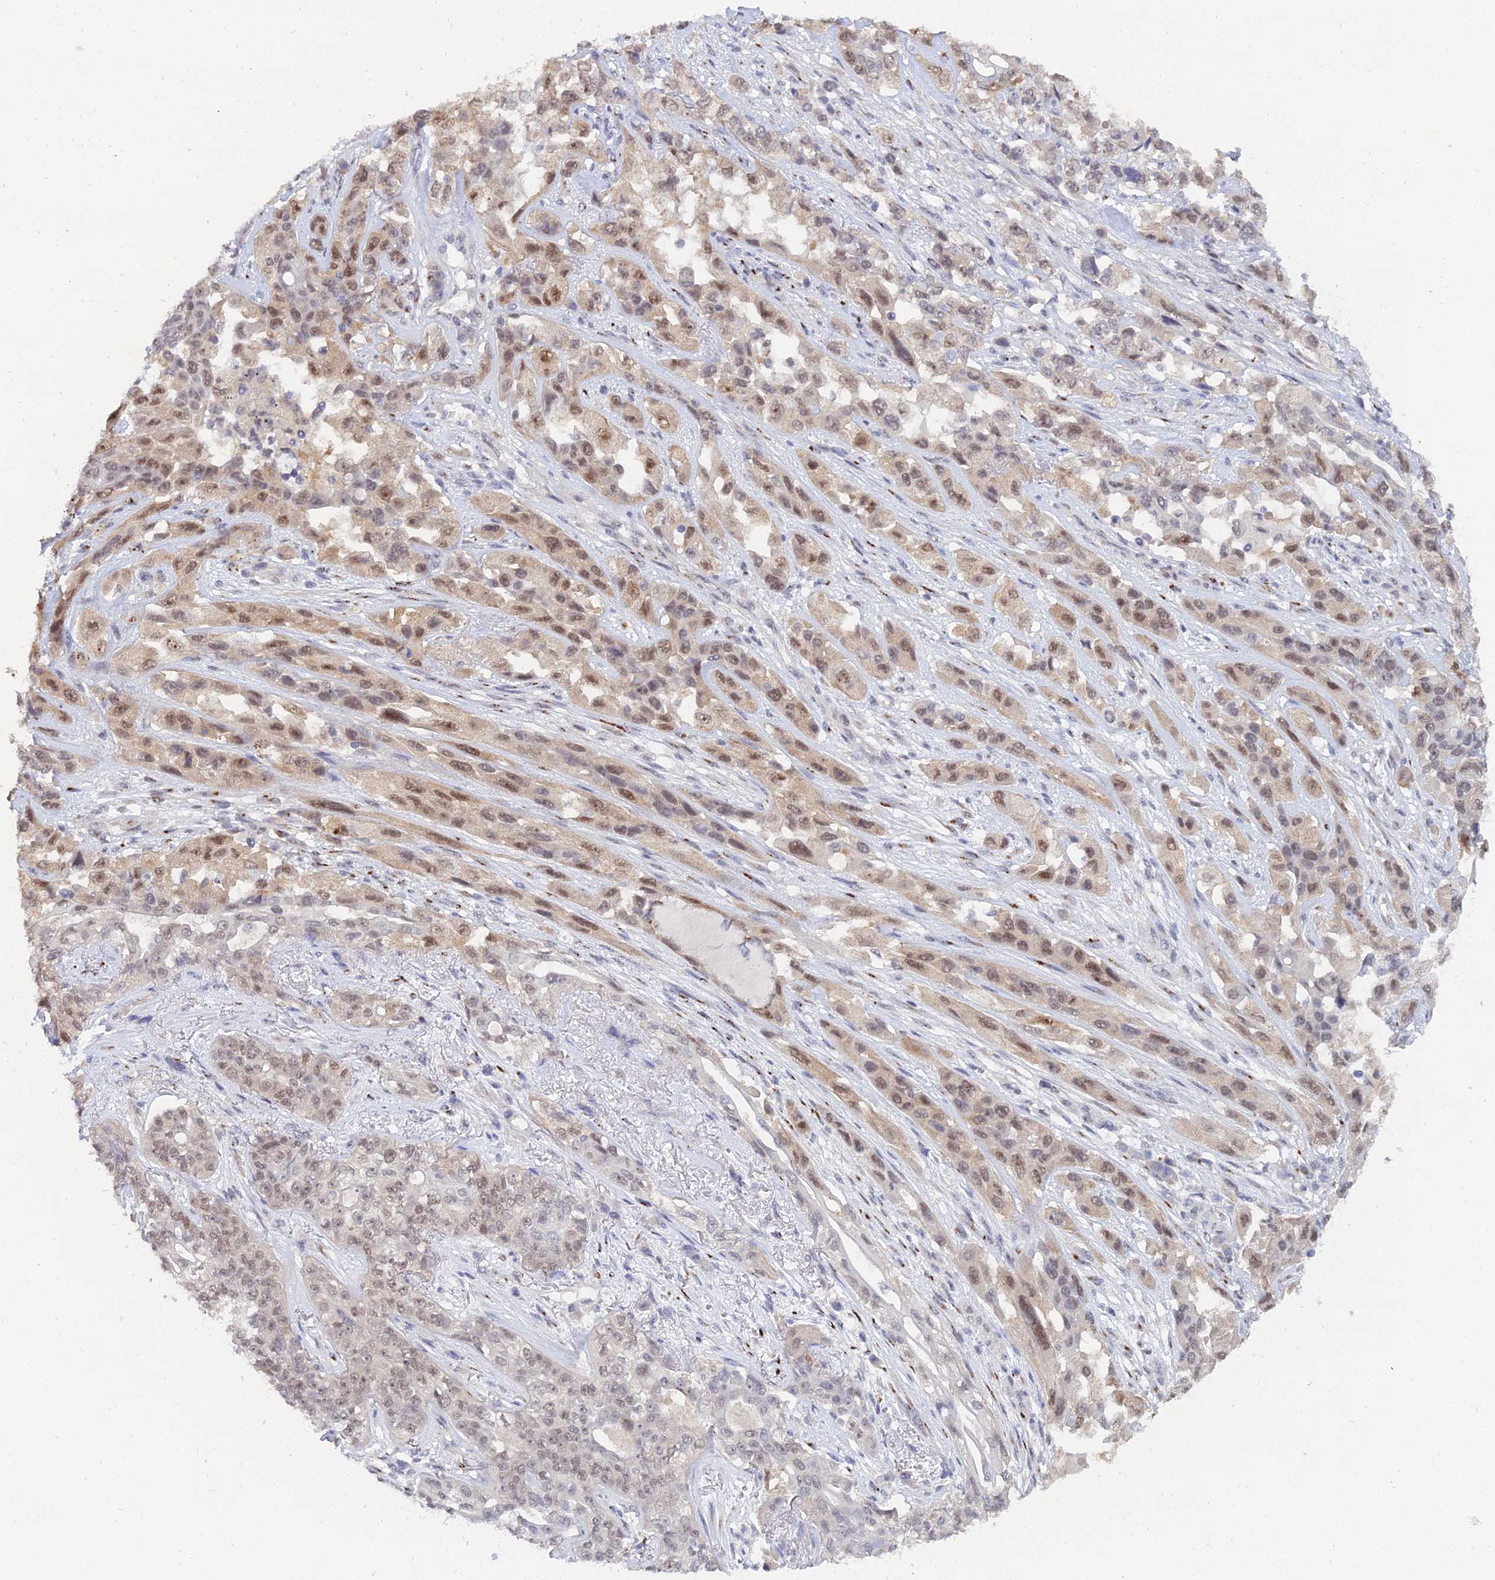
{"staining": {"intensity": "moderate", "quantity": ">75%", "location": "nuclear"}, "tissue": "lung cancer", "cell_type": "Tumor cells", "image_type": "cancer", "snomed": [{"axis": "morphology", "description": "Squamous cell carcinoma, NOS"}, {"axis": "topography", "description": "Lung"}], "caption": "Lung cancer stained with immunohistochemistry (IHC) reveals moderate nuclear expression in approximately >75% of tumor cells.", "gene": "THOC3", "patient": {"sex": "female", "age": 70}}